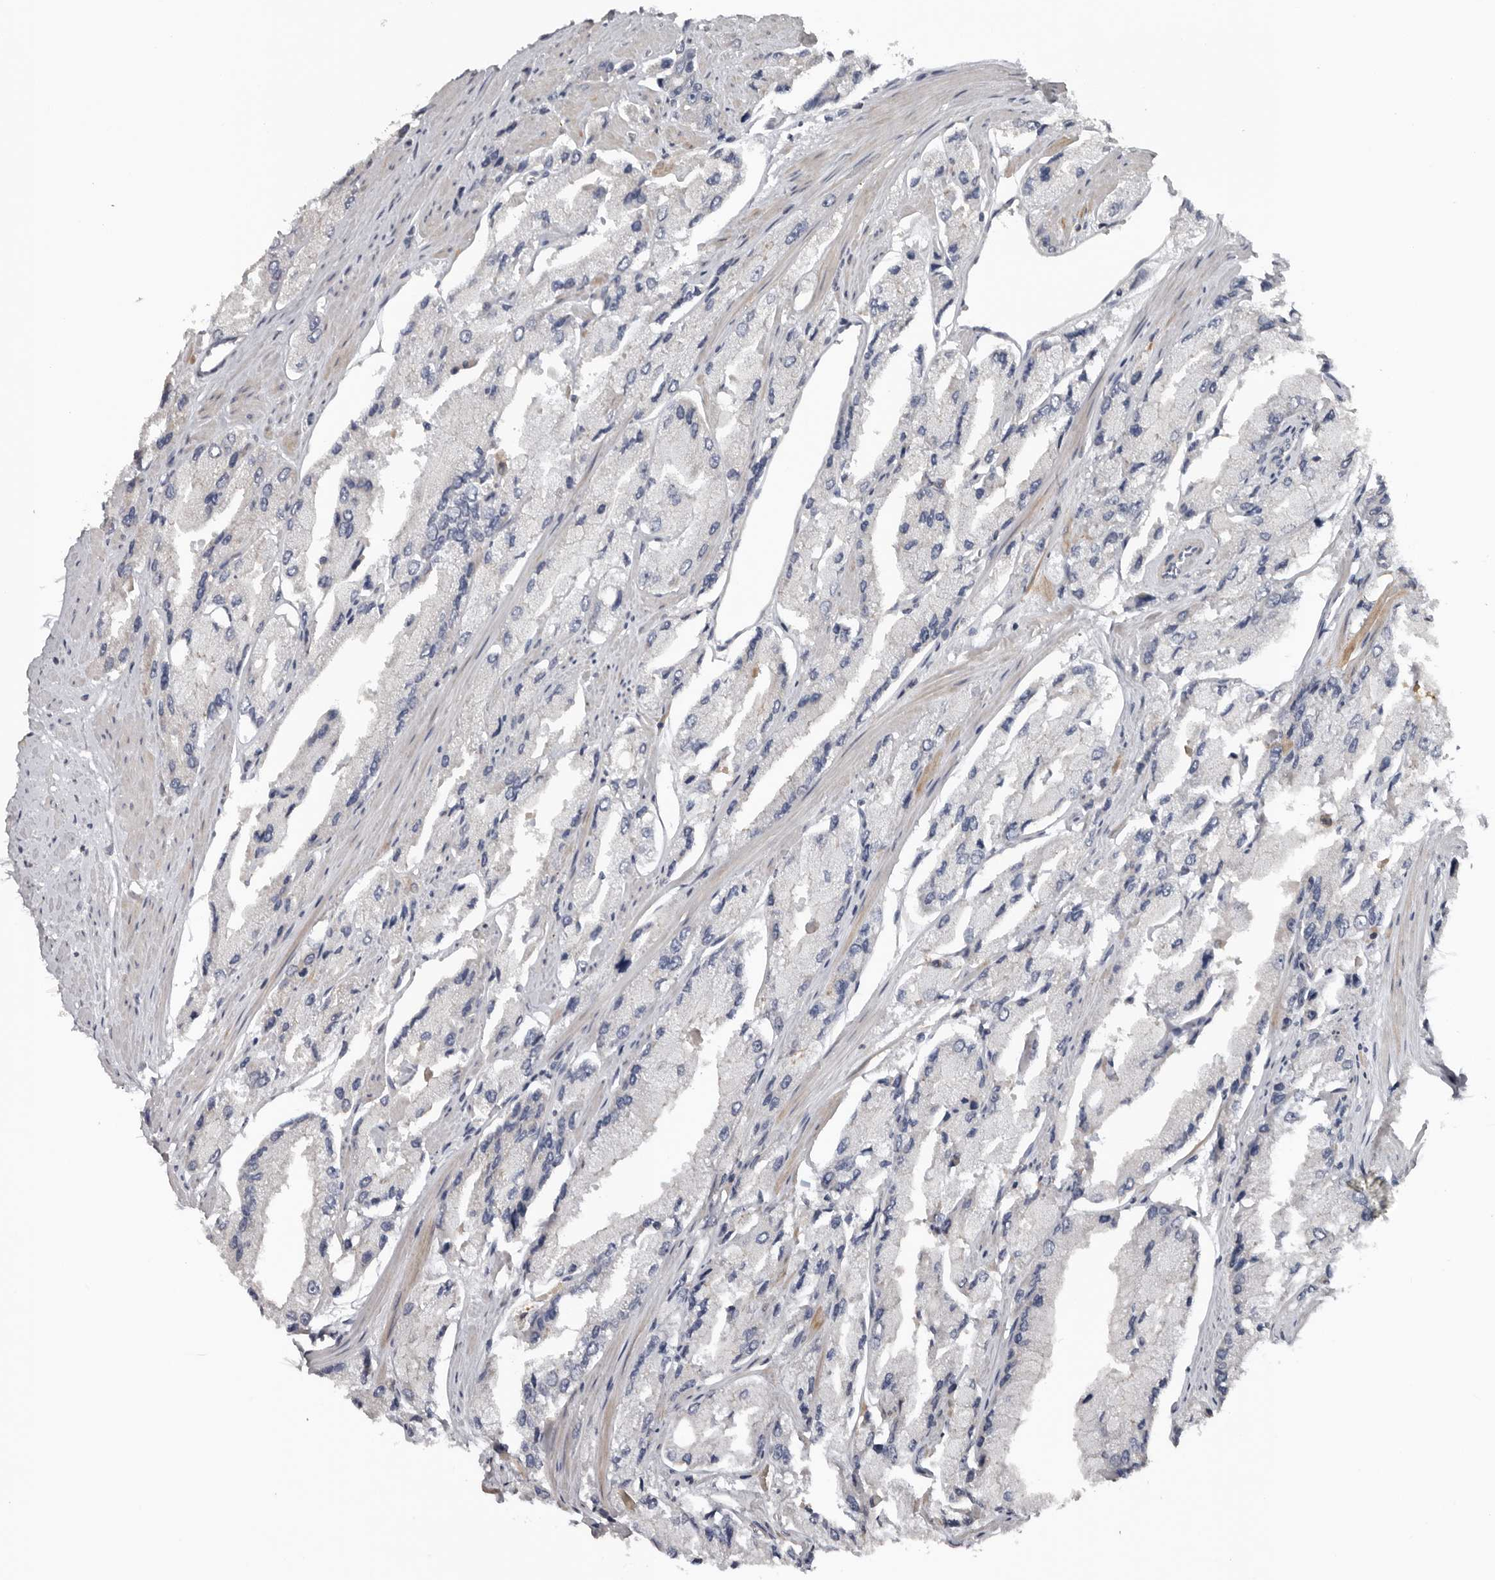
{"staining": {"intensity": "negative", "quantity": "none", "location": "none"}, "tissue": "prostate cancer", "cell_type": "Tumor cells", "image_type": "cancer", "snomed": [{"axis": "morphology", "description": "Adenocarcinoma, High grade"}, {"axis": "topography", "description": "Prostate"}], "caption": "High magnification brightfield microscopy of prostate adenocarcinoma (high-grade) stained with DAB (brown) and counterstained with hematoxylin (blue): tumor cells show no significant positivity.", "gene": "FABP7", "patient": {"sex": "male", "age": 58}}